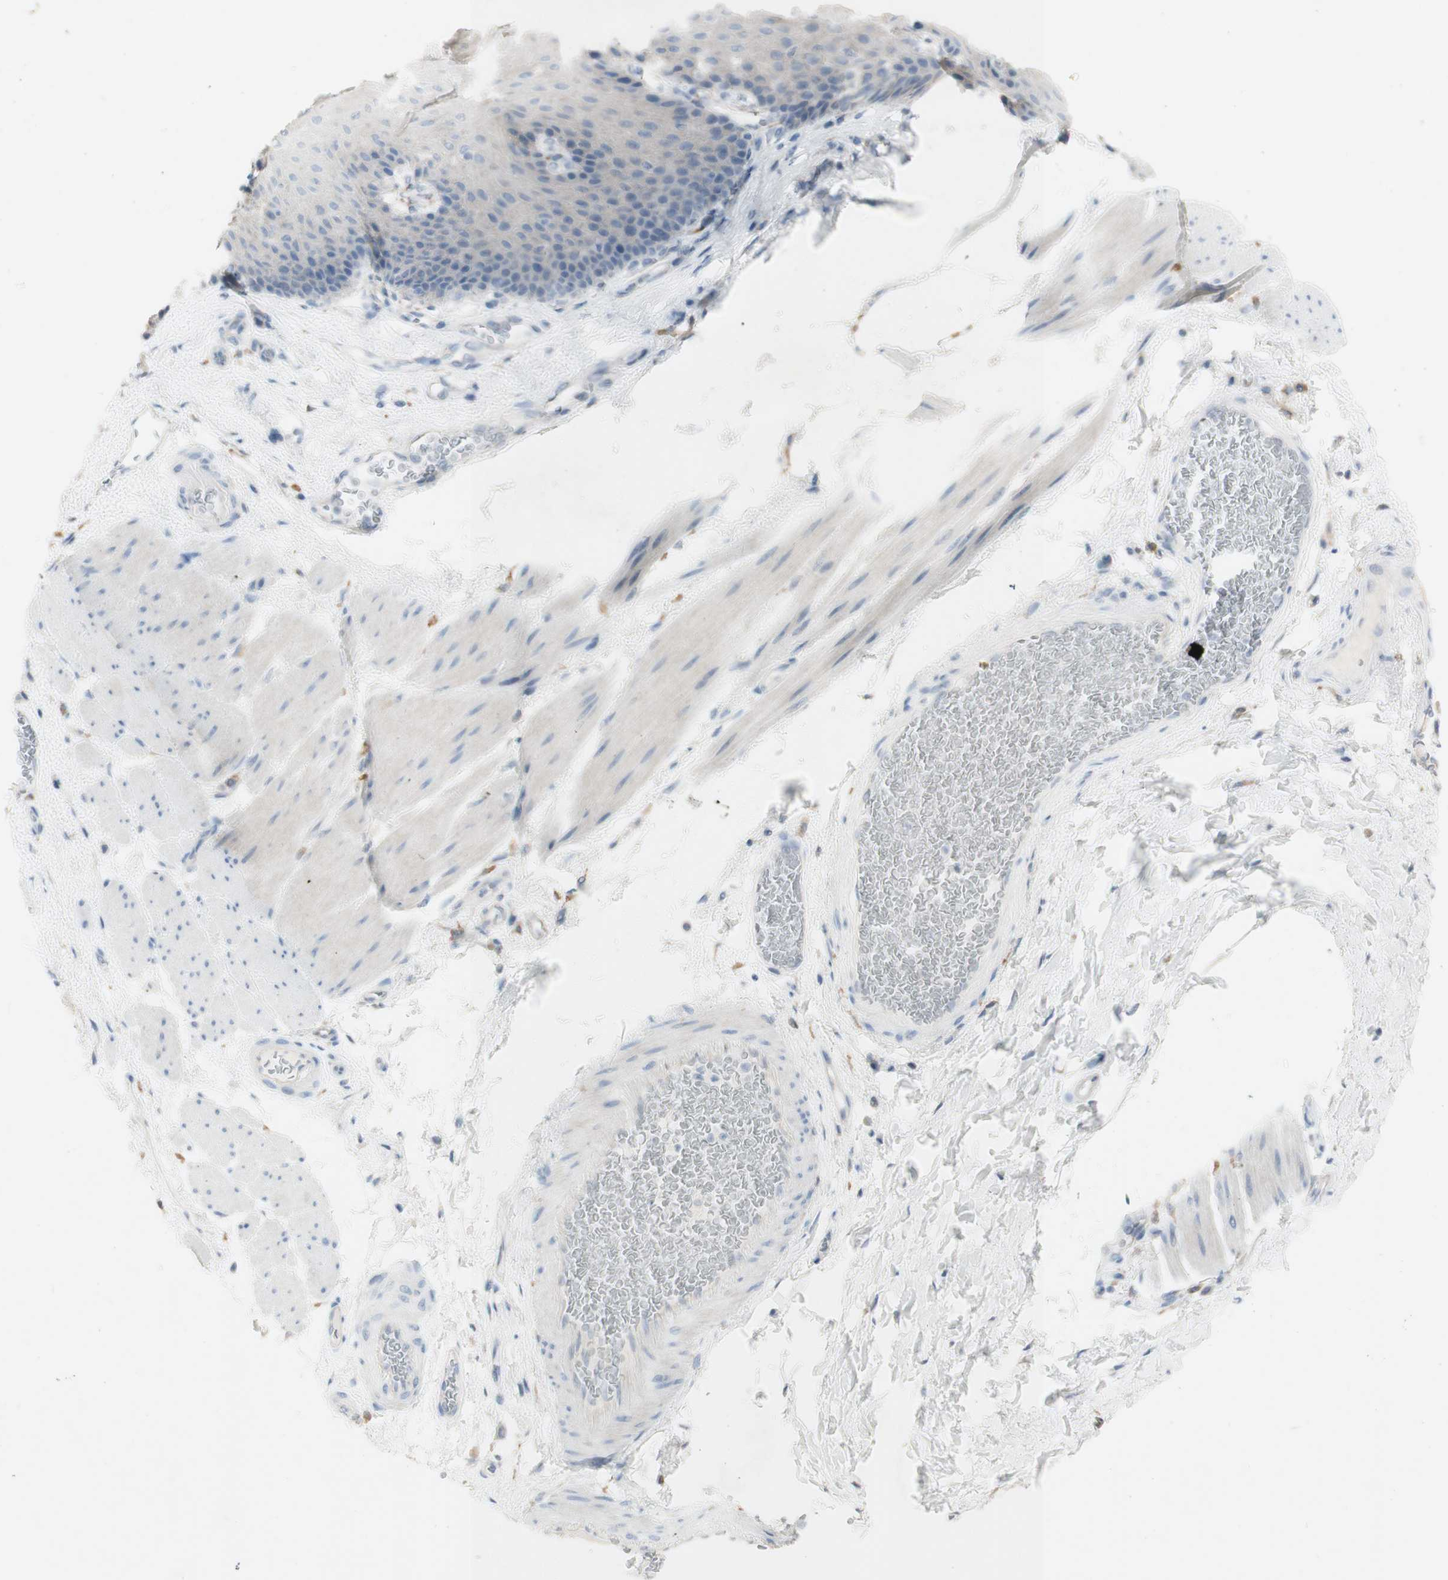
{"staining": {"intensity": "negative", "quantity": "none", "location": "none"}, "tissue": "esophagus", "cell_type": "Squamous epithelial cells", "image_type": "normal", "snomed": [{"axis": "morphology", "description": "Normal tissue, NOS"}, {"axis": "topography", "description": "Esophagus"}], "caption": "Photomicrograph shows no protein staining in squamous epithelial cells of benign esophagus.", "gene": "ART3", "patient": {"sex": "female", "age": 72}}